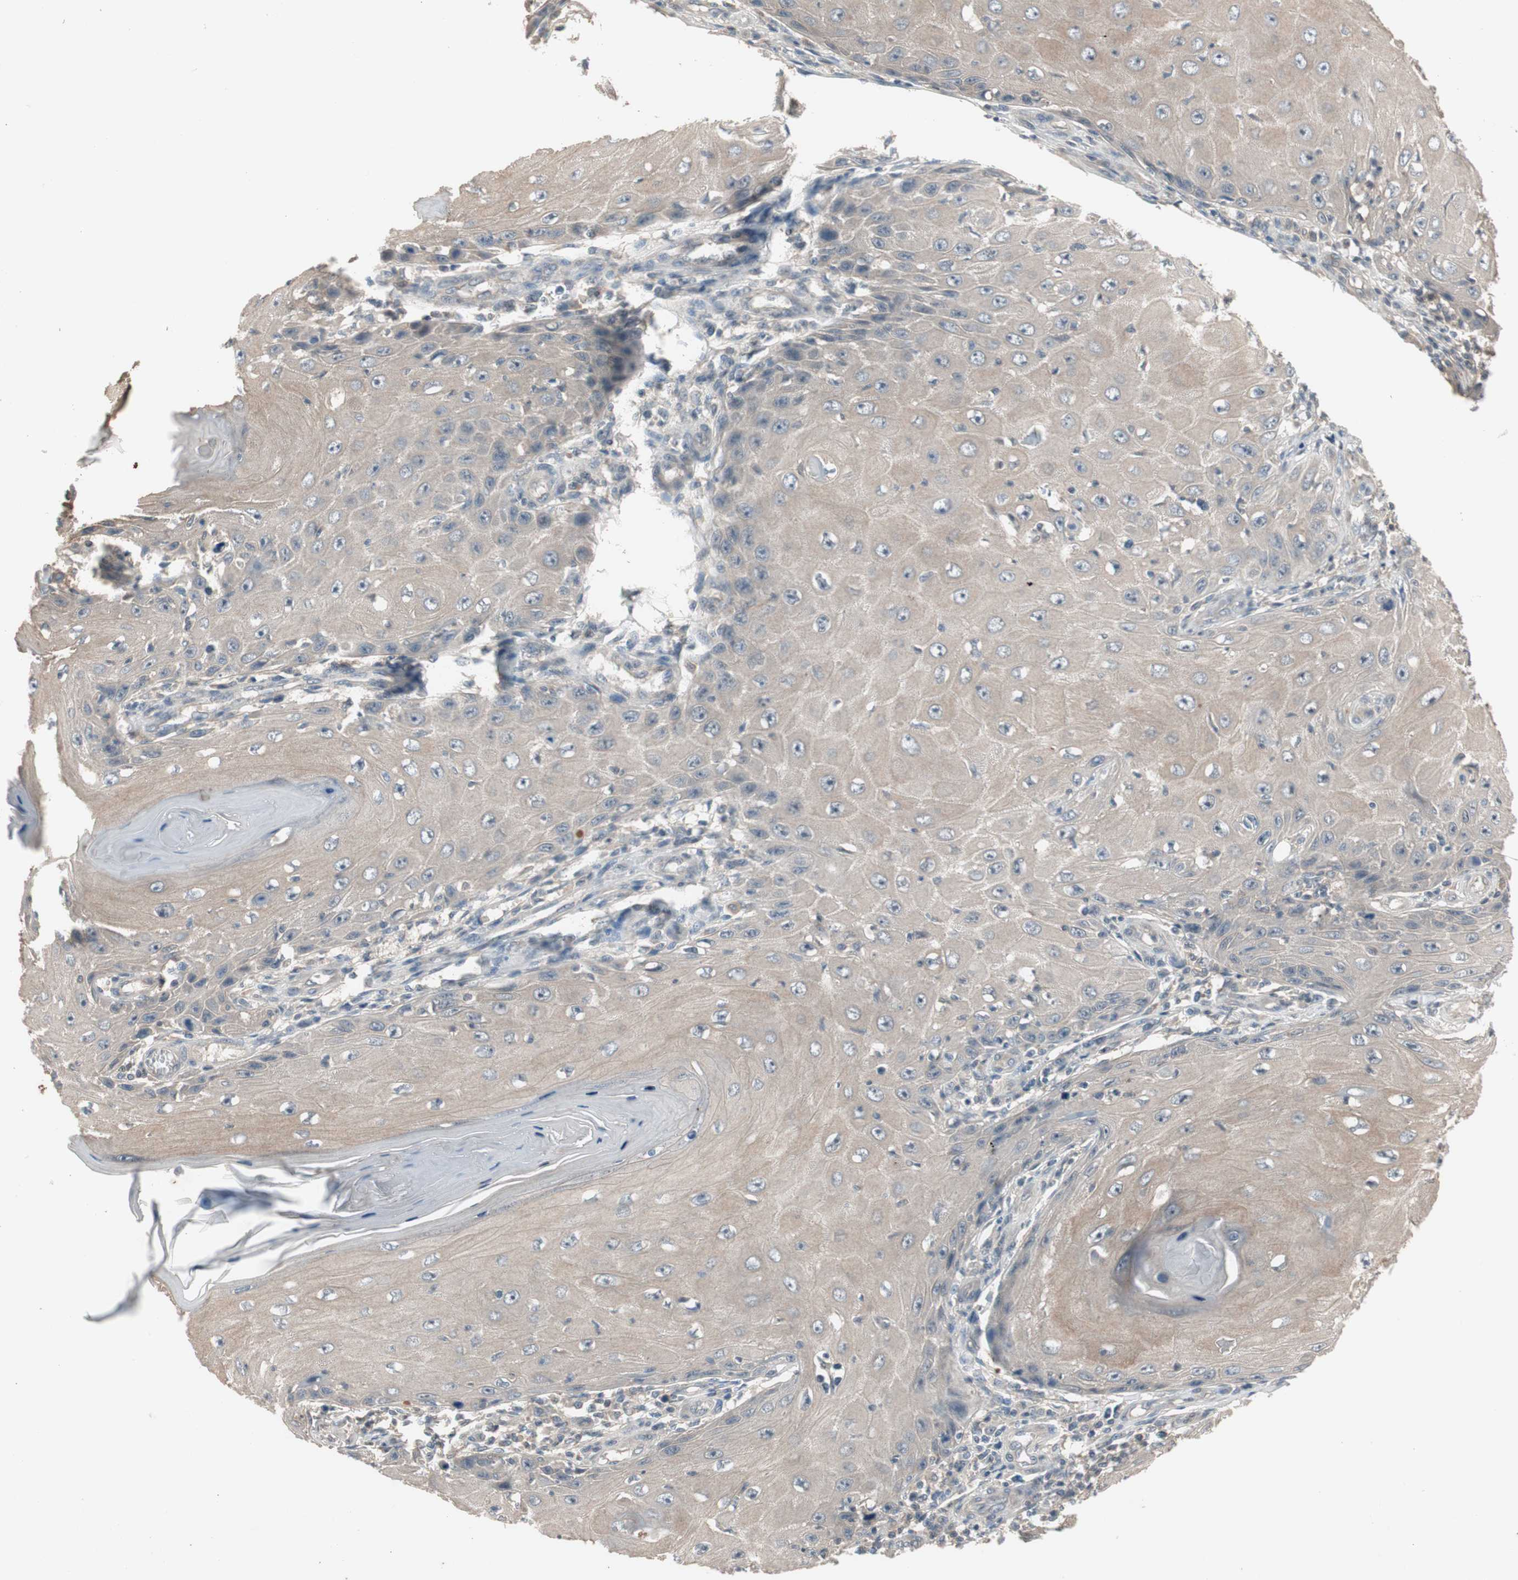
{"staining": {"intensity": "weak", "quantity": ">75%", "location": "cytoplasmic/membranous"}, "tissue": "skin cancer", "cell_type": "Tumor cells", "image_type": "cancer", "snomed": [{"axis": "morphology", "description": "Squamous cell carcinoma, NOS"}, {"axis": "topography", "description": "Skin"}], "caption": "This is a micrograph of immunohistochemistry (IHC) staining of skin squamous cell carcinoma, which shows weak expression in the cytoplasmic/membranous of tumor cells.", "gene": "NSF", "patient": {"sex": "female", "age": 73}}